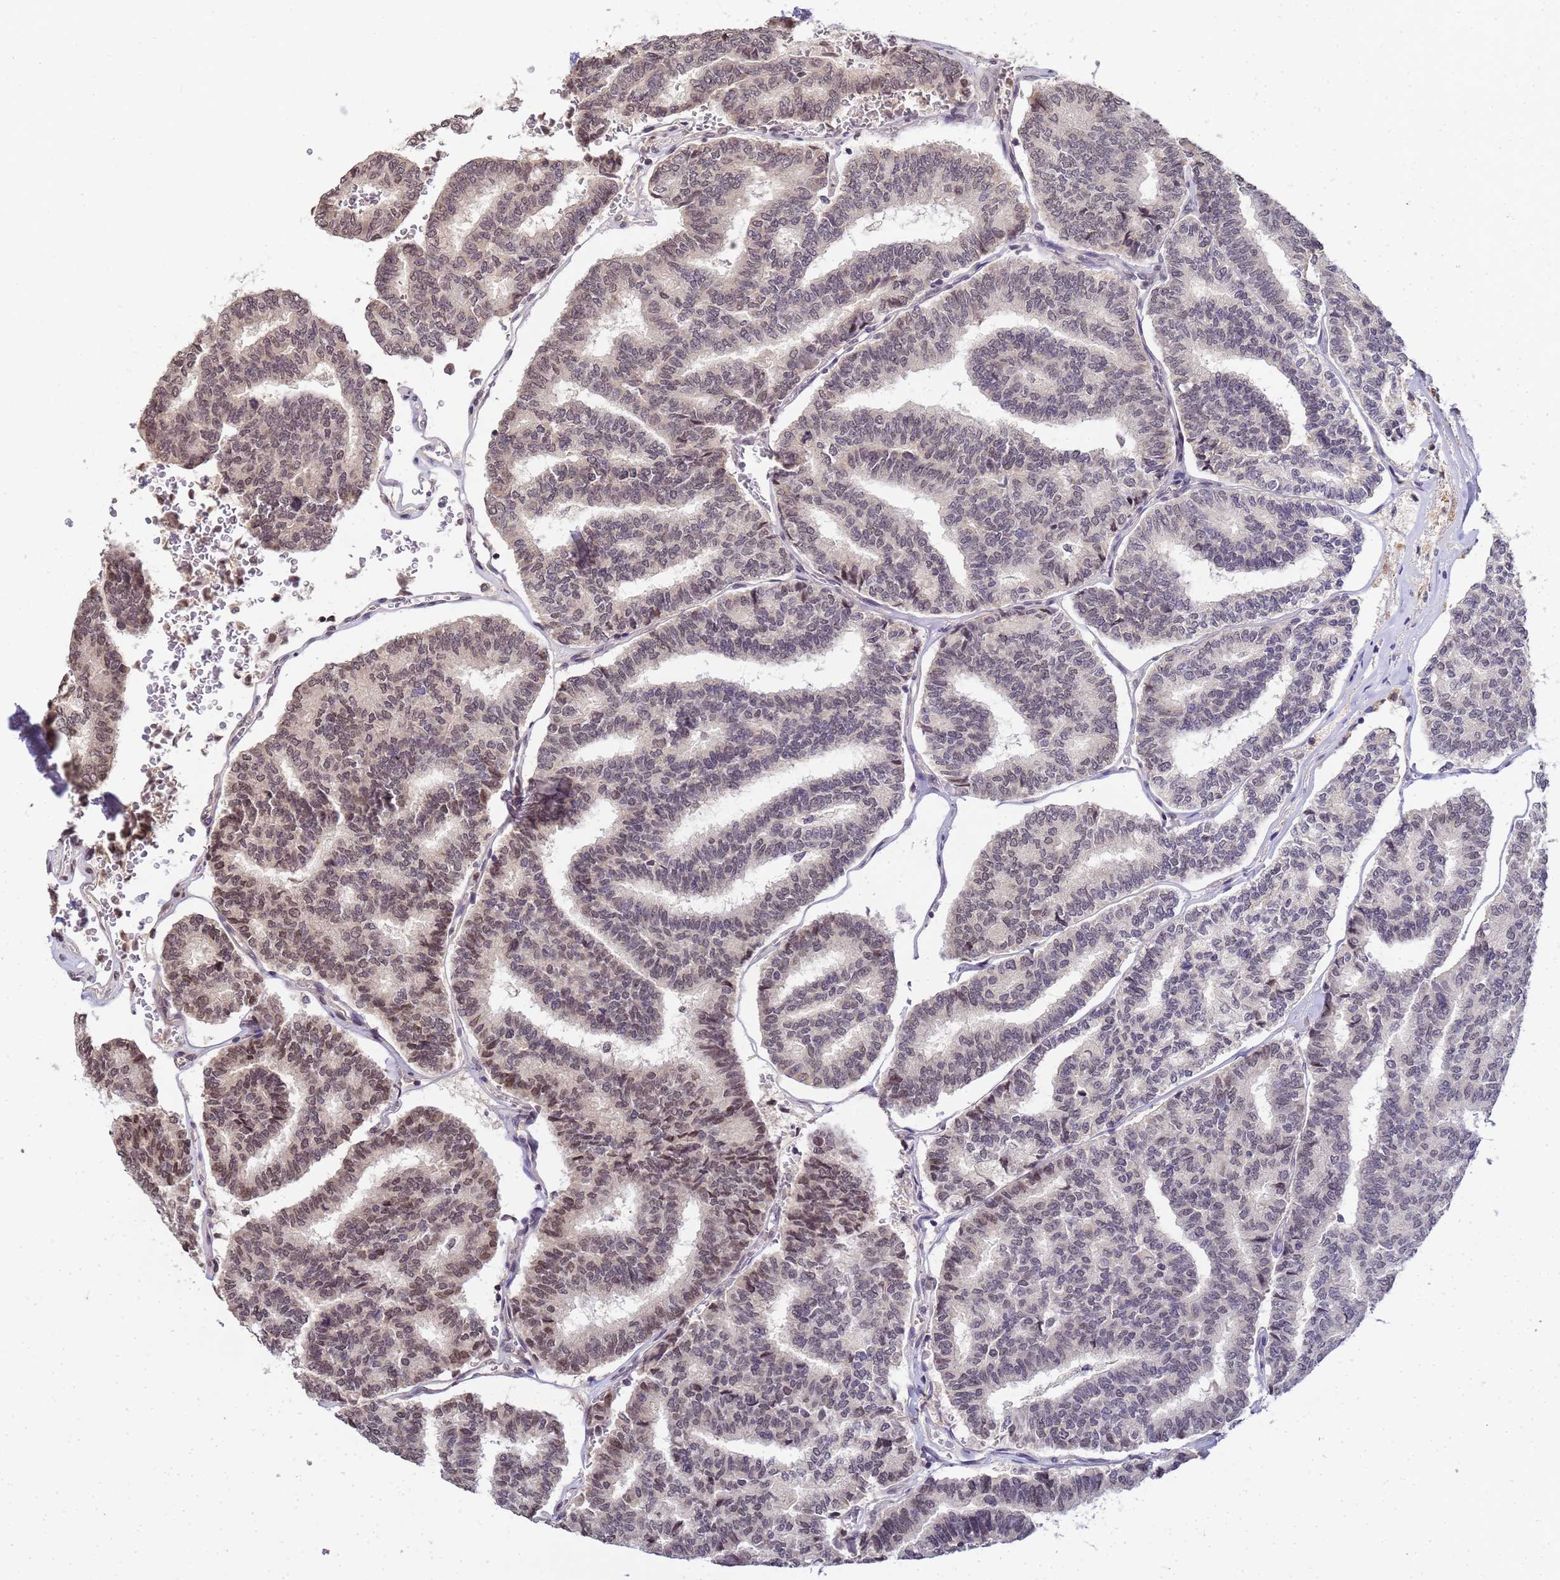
{"staining": {"intensity": "moderate", "quantity": "25%-75%", "location": "nuclear"}, "tissue": "thyroid cancer", "cell_type": "Tumor cells", "image_type": "cancer", "snomed": [{"axis": "morphology", "description": "Papillary adenocarcinoma, NOS"}, {"axis": "topography", "description": "Thyroid gland"}], "caption": "Immunohistochemistry (IHC) of human thyroid cancer (papillary adenocarcinoma) shows medium levels of moderate nuclear positivity in approximately 25%-75% of tumor cells. The staining was performed using DAB (3,3'-diaminobenzidine) to visualize the protein expression in brown, while the nuclei were stained in blue with hematoxylin (Magnification: 20x).", "gene": "MYL7", "patient": {"sex": "female", "age": 35}}